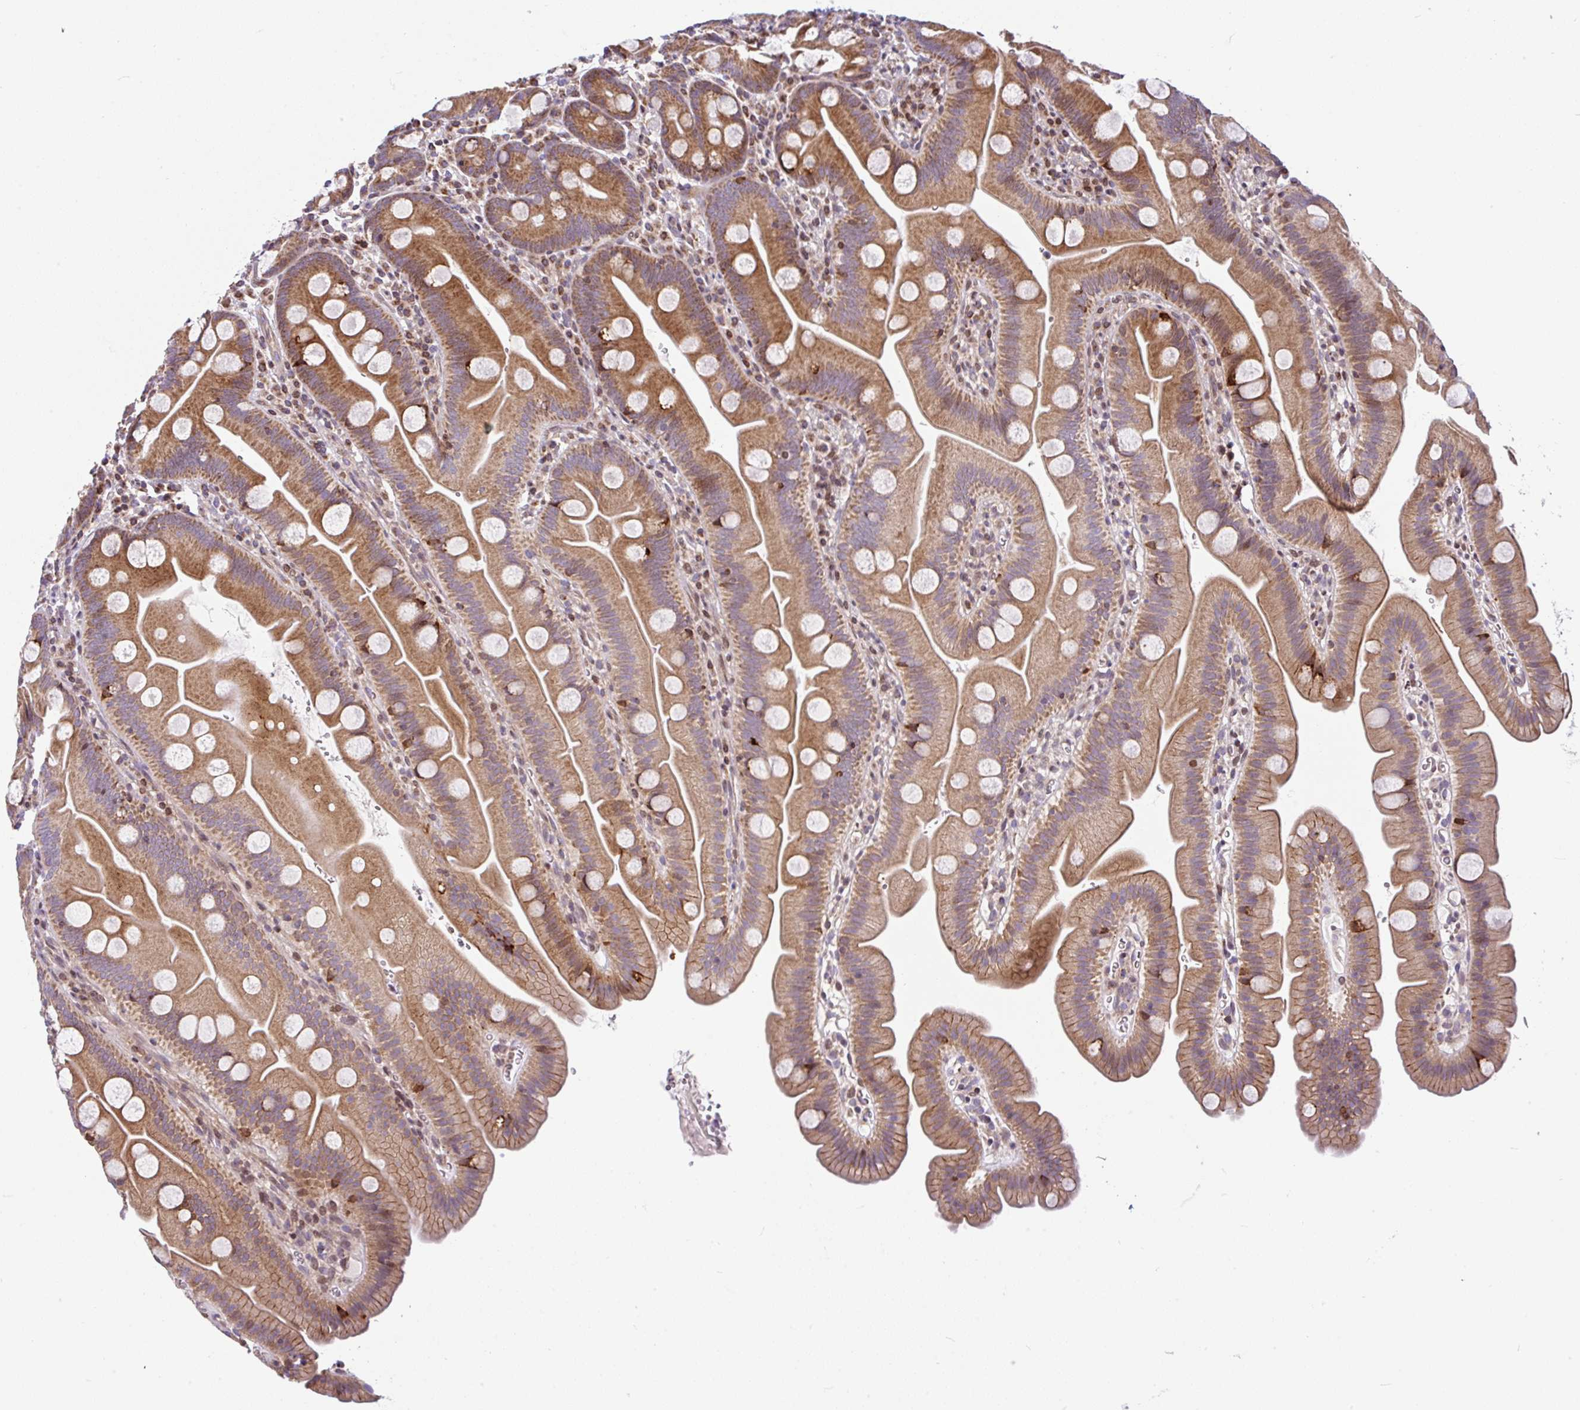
{"staining": {"intensity": "moderate", "quantity": ">75%", "location": "cytoplasmic/membranous"}, "tissue": "small intestine", "cell_type": "Glandular cells", "image_type": "normal", "snomed": [{"axis": "morphology", "description": "Normal tissue, NOS"}, {"axis": "topography", "description": "Small intestine"}], "caption": "Immunohistochemical staining of benign human small intestine reveals medium levels of moderate cytoplasmic/membranous staining in about >75% of glandular cells.", "gene": "FIGNL1", "patient": {"sex": "female", "age": 68}}